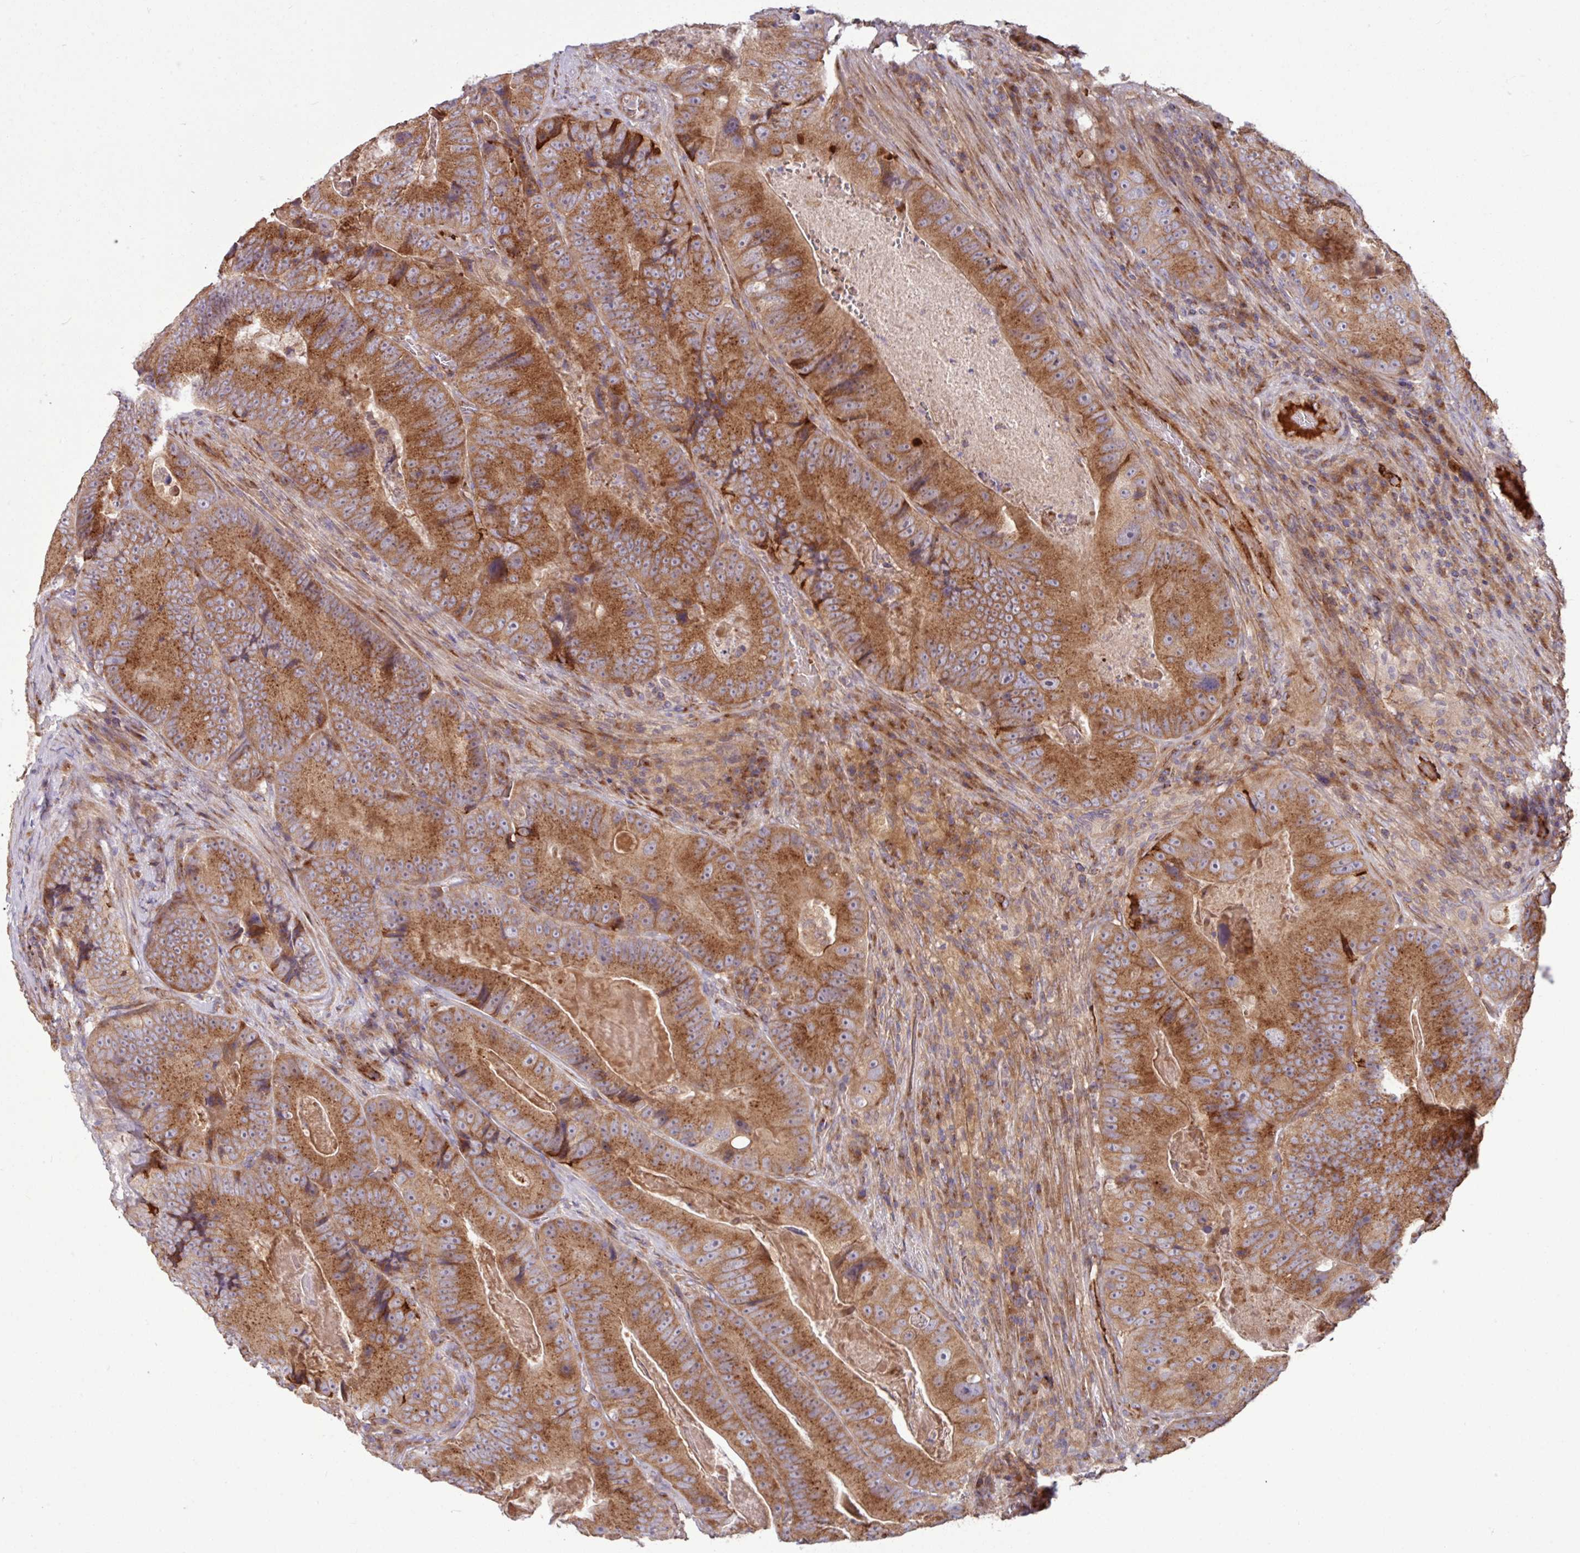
{"staining": {"intensity": "strong", "quantity": ">75%", "location": "cytoplasmic/membranous"}, "tissue": "colorectal cancer", "cell_type": "Tumor cells", "image_type": "cancer", "snomed": [{"axis": "morphology", "description": "Adenocarcinoma, NOS"}, {"axis": "topography", "description": "Colon"}], "caption": "Tumor cells show high levels of strong cytoplasmic/membranous positivity in approximately >75% of cells in human colorectal adenocarcinoma.", "gene": "LSM12", "patient": {"sex": "female", "age": 86}}